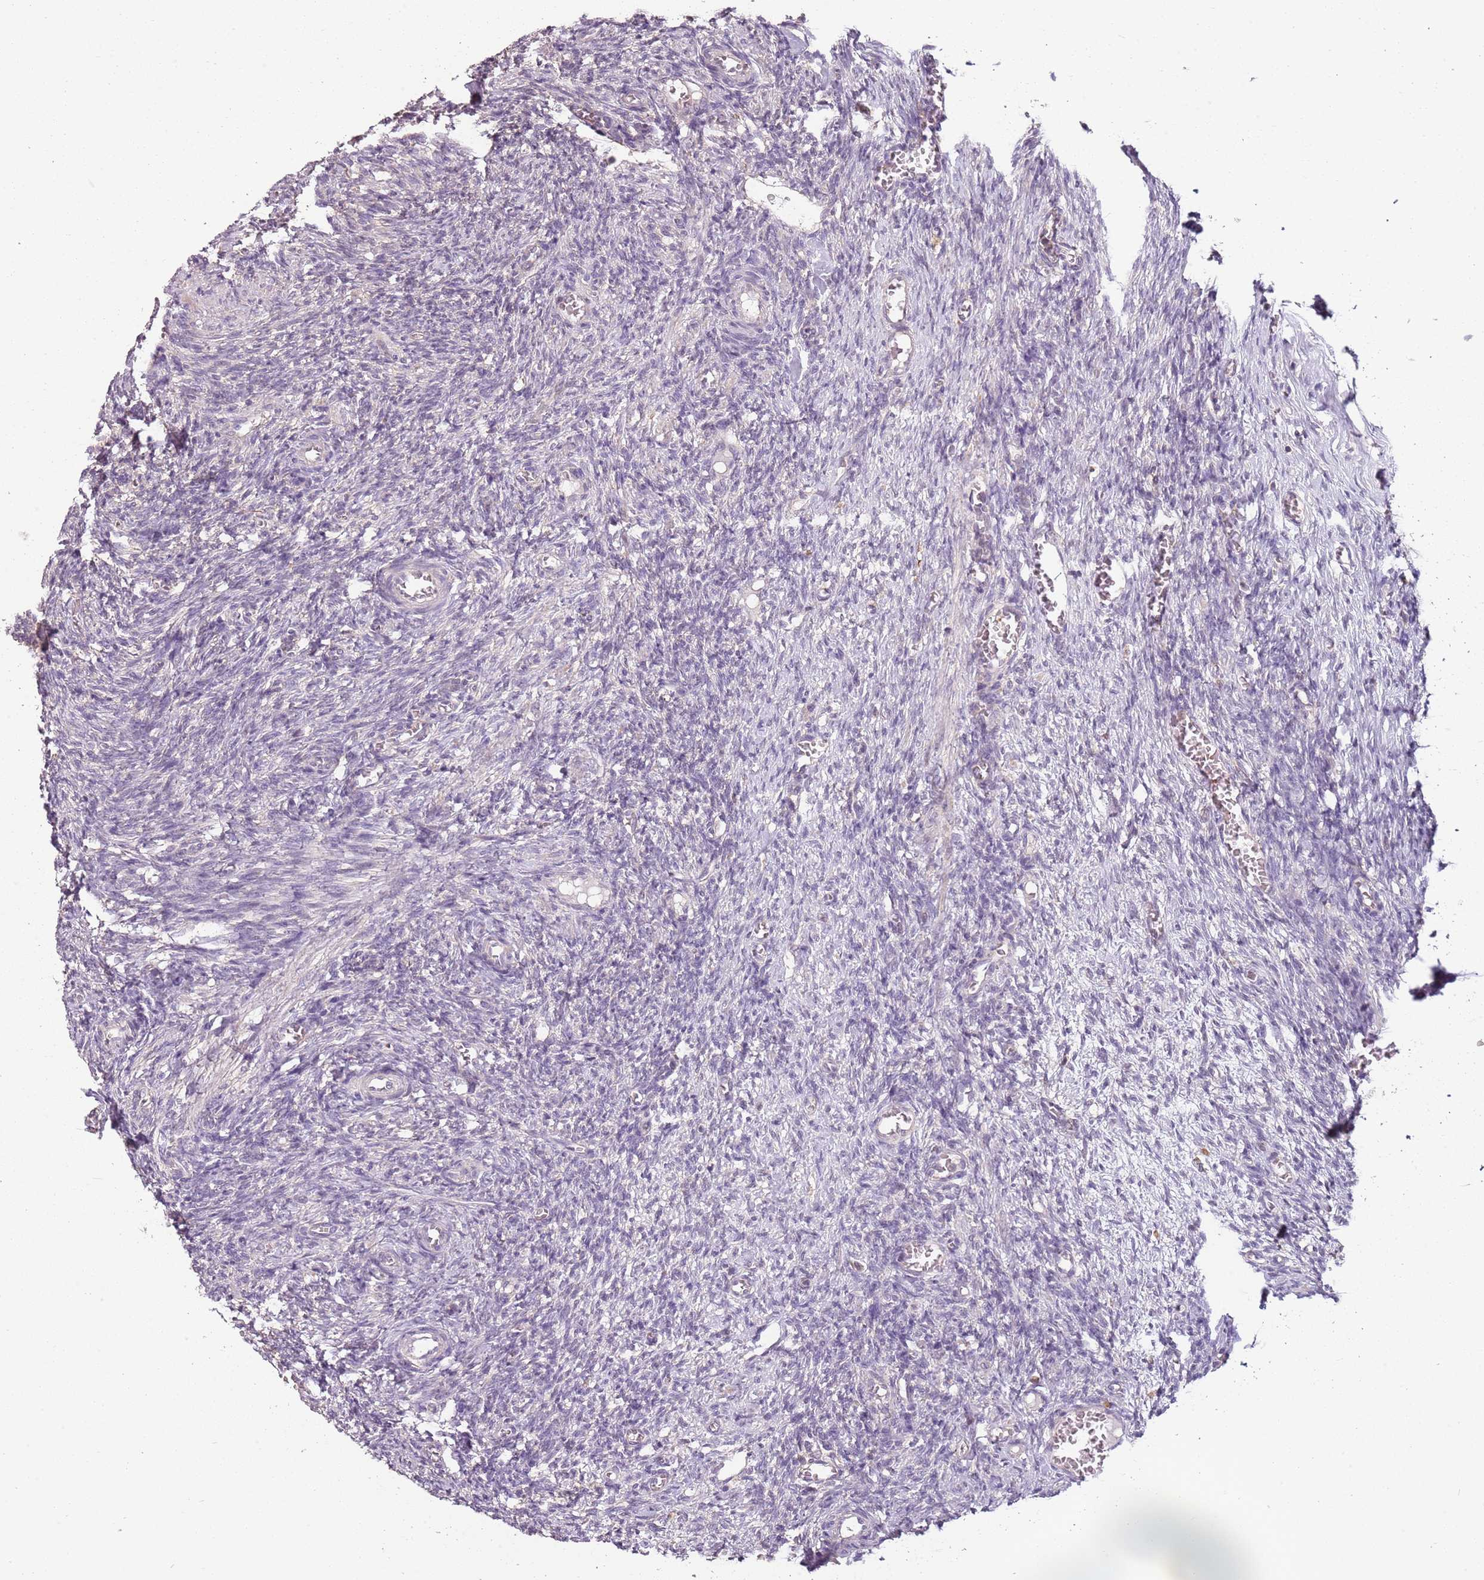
{"staining": {"intensity": "negative", "quantity": "none", "location": "none"}, "tissue": "ovary", "cell_type": "Ovarian stroma cells", "image_type": "normal", "snomed": [{"axis": "morphology", "description": "Normal tissue, NOS"}, {"axis": "topography", "description": "Ovary"}], "caption": "A histopathology image of human ovary is negative for staining in ovarian stroma cells. (DAB (3,3'-diaminobenzidine) immunohistochemistry, high magnification).", "gene": "TEKT4", "patient": {"sex": "female", "age": 27}}